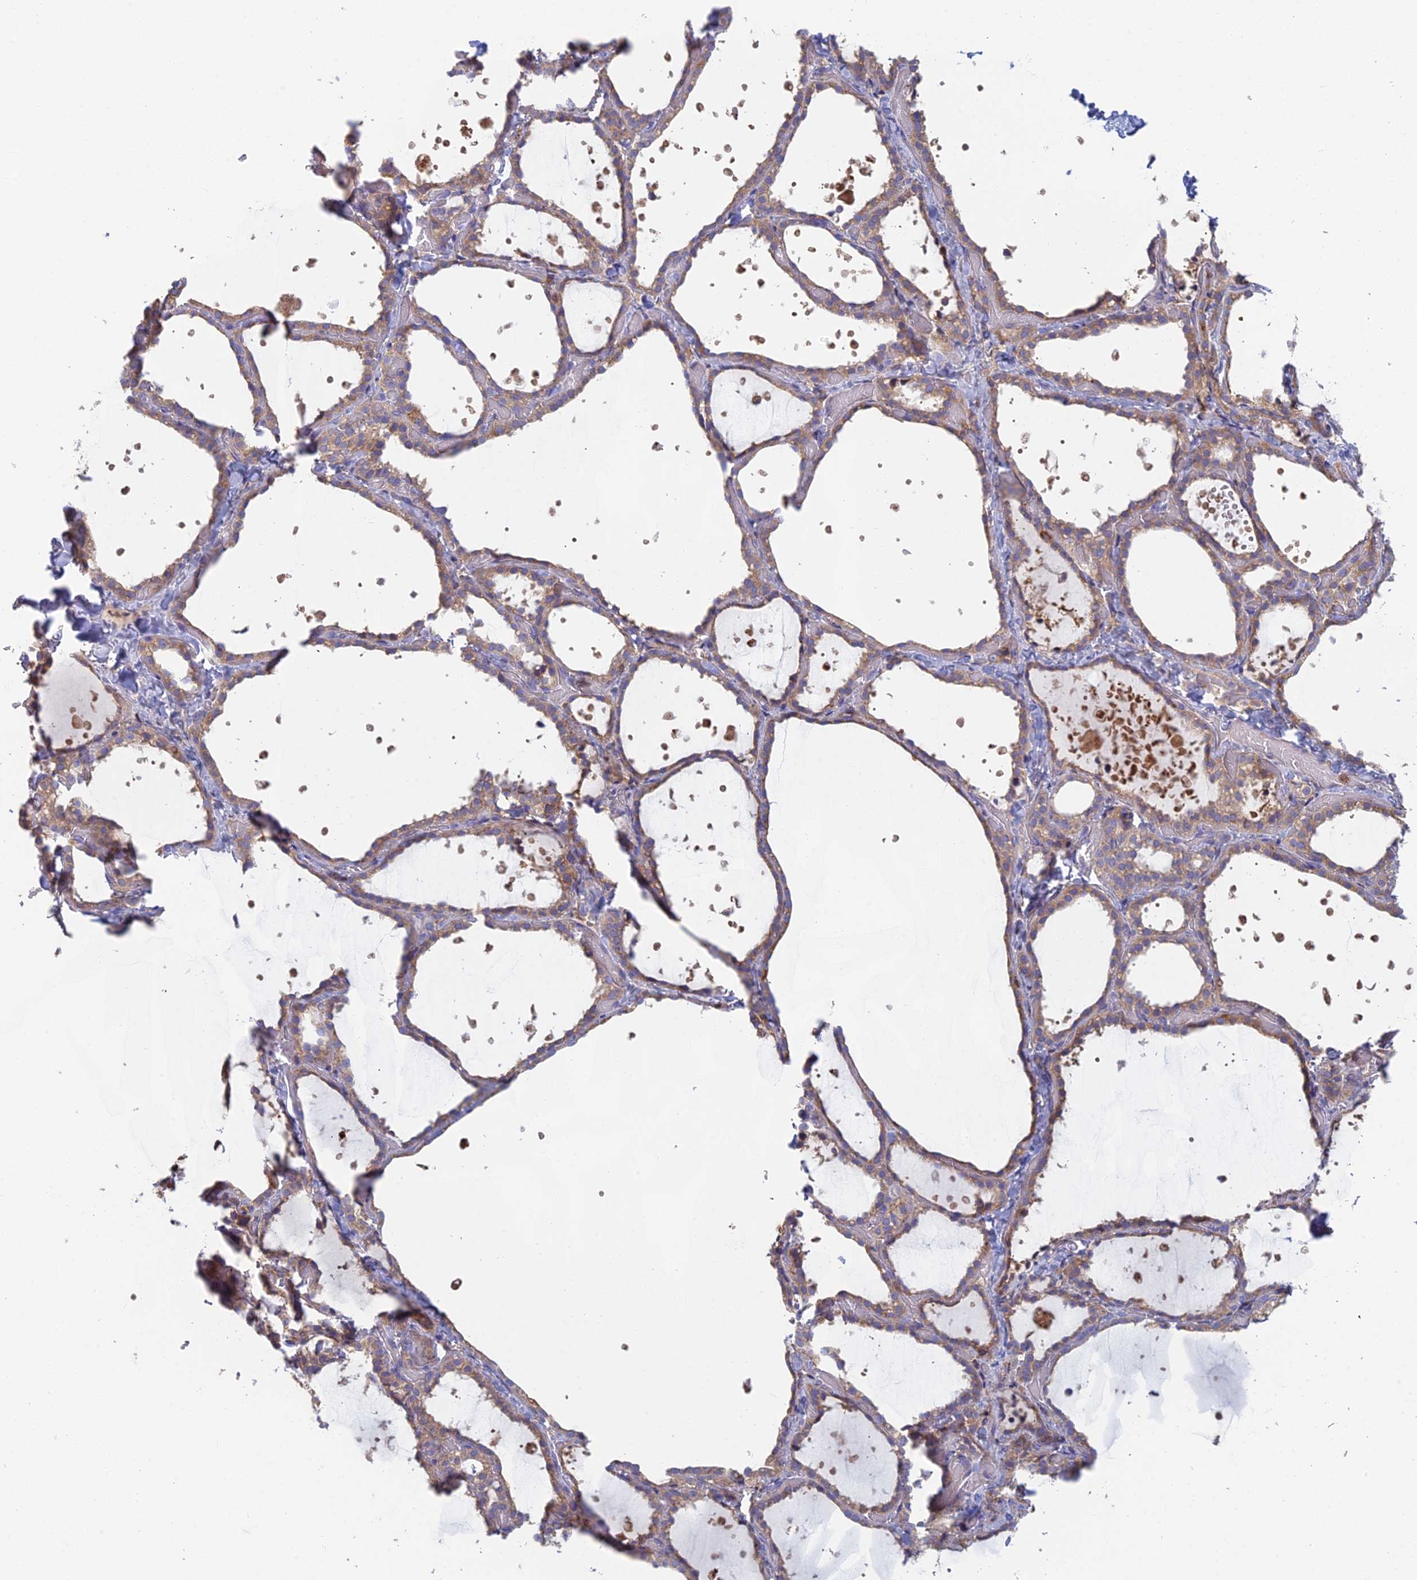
{"staining": {"intensity": "moderate", "quantity": ">75%", "location": "cytoplasmic/membranous"}, "tissue": "thyroid gland", "cell_type": "Glandular cells", "image_type": "normal", "snomed": [{"axis": "morphology", "description": "Normal tissue, NOS"}, {"axis": "topography", "description": "Thyroid gland"}], "caption": "Immunohistochemistry (IHC) histopathology image of unremarkable thyroid gland: thyroid gland stained using IHC demonstrates medium levels of moderate protein expression localized specifically in the cytoplasmic/membranous of glandular cells, appearing as a cytoplasmic/membranous brown color.", "gene": "IFTAP", "patient": {"sex": "female", "age": 44}}